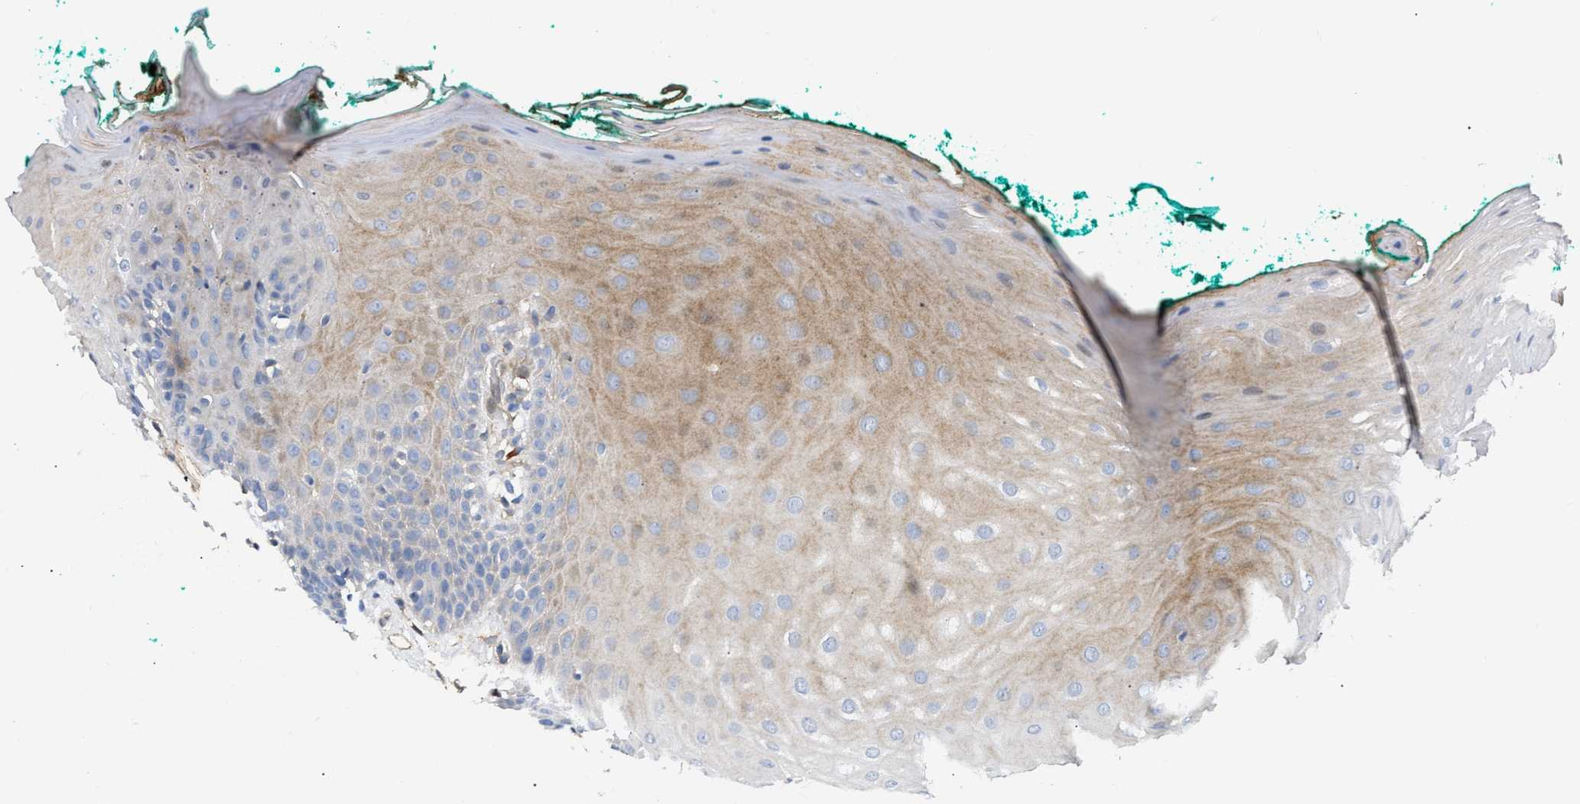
{"staining": {"intensity": "moderate", "quantity": "<25%", "location": "cytoplasmic/membranous"}, "tissue": "oral mucosa", "cell_type": "Squamous epithelial cells", "image_type": "normal", "snomed": [{"axis": "morphology", "description": "Normal tissue, NOS"}, {"axis": "topography", "description": "Skeletal muscle"}, {"axis": "topography", "description": "Oral tissue"}], "caption": "Oral mucosa stained for a protein (brown) reveals moderate cytoplasmic/membranous positive staining in about <25% of squamous epithelial cells.", "gene": "FHL1", "patient": {"sex": "male", "age": 58}}